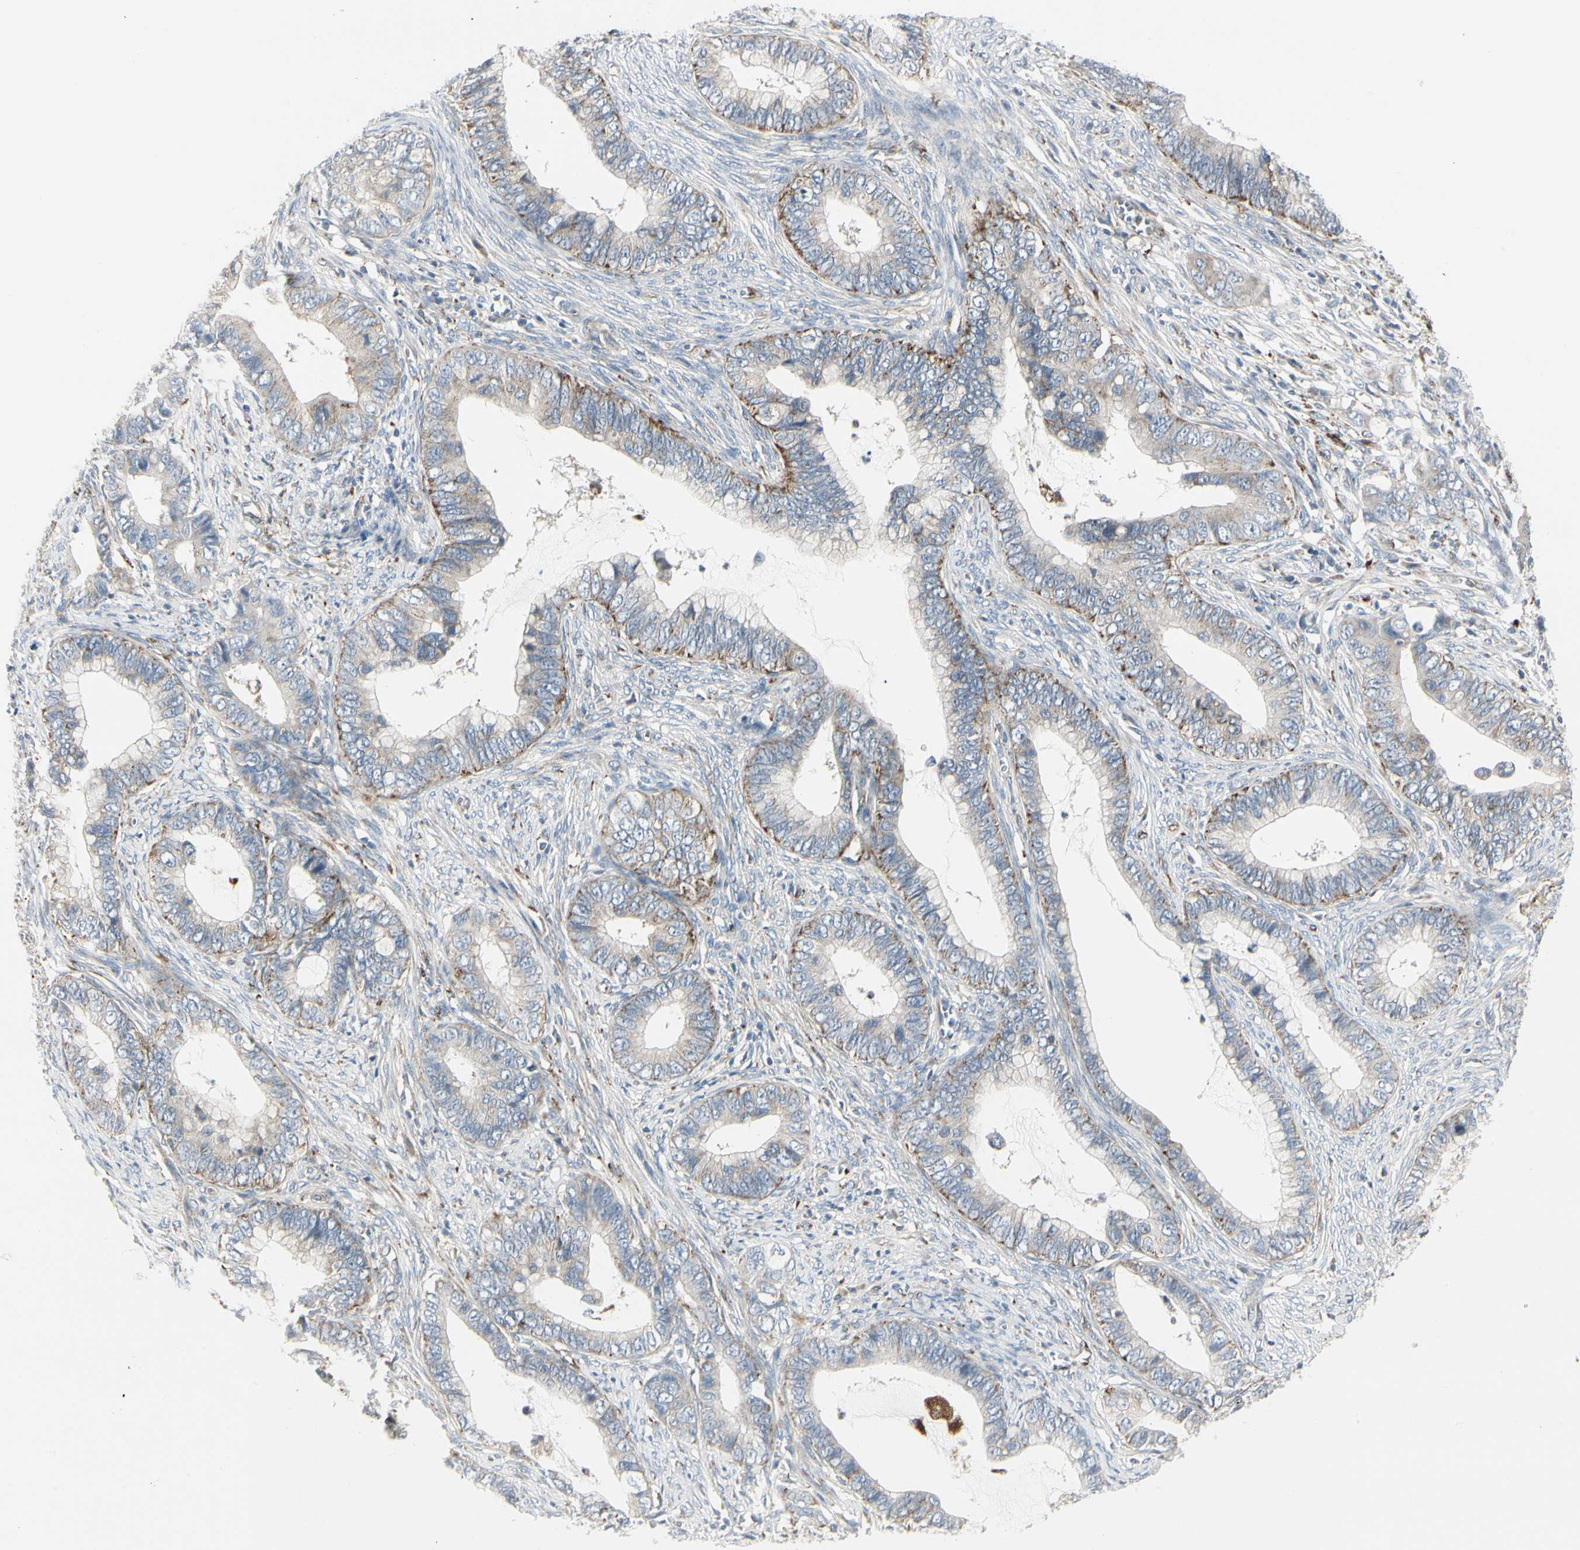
{"staining": {"intensity": "moderate", "quantity": "<25%", "location": "cytoplasmic/membranous"}, "tissue": "cervical cancer", "cell_type": "Tumor cells", "image_type": "cancer", "snomed": [{"axis": "morphology", "description": "Adenocarcinoma, NOS"}, {"axis": "topography", "description": "Cervix"}], "caption": "Approximately <25% of tumor cells in human adenocarcinoma (cervical) show moderate cytoplasmic/membranous protein expression as visualized by brown immunohistochemical staining.", "gene": "ATP6V1B2", "patient": {"sex": "female", "age": 44}}